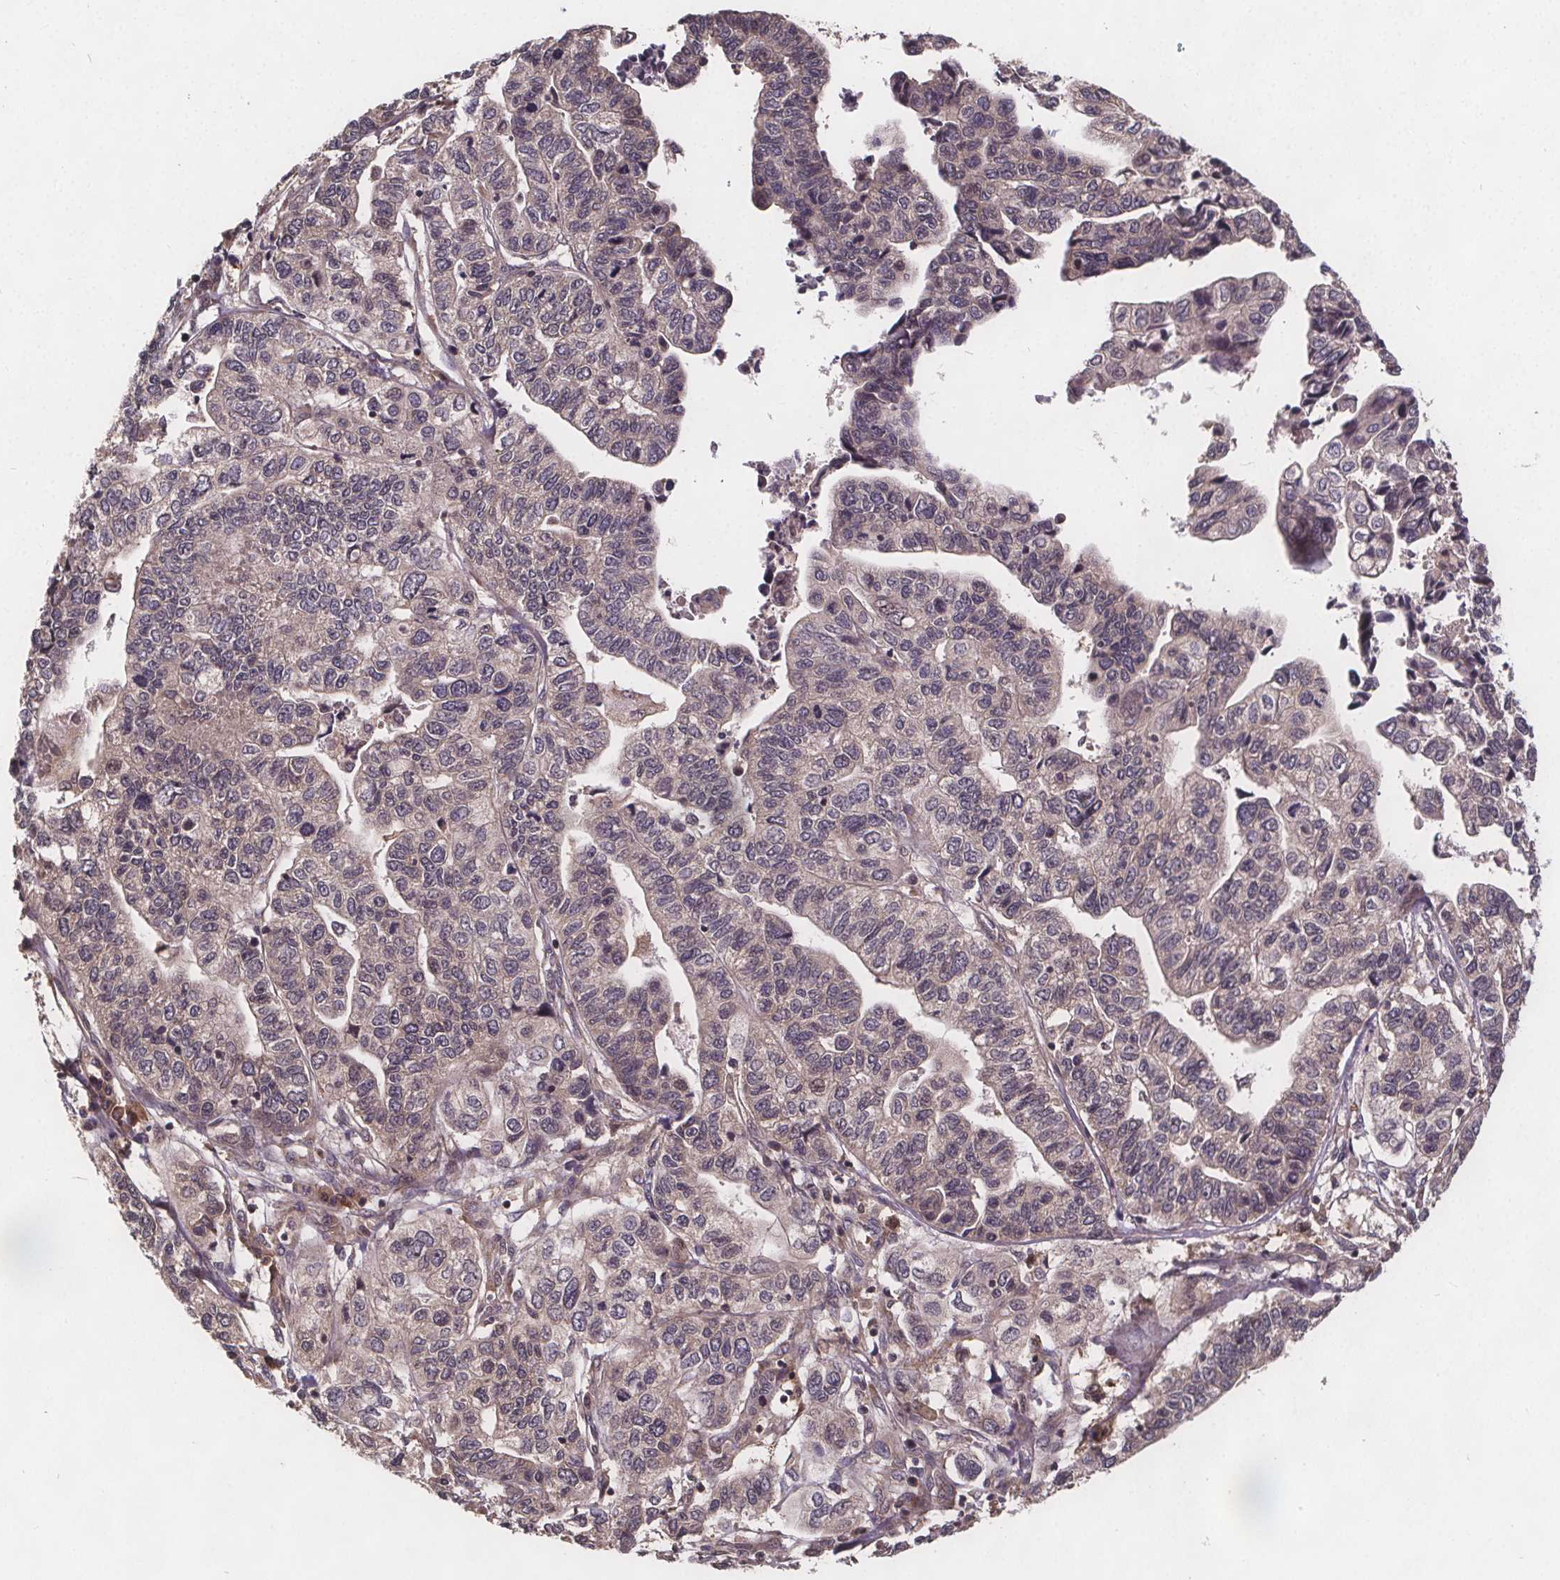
{"staining": {"intensity": "negative", "quantity": "none", "location": "none"}, "tissue": "stomach cancer", "cell_type": "Tumor cells", "image_type": "cancer", "snomed": [{"axis": "morphology", "description": "Adenocarcinoma, NOS"}, {"axis": "topography", "description": "Stomach, upper"}], "caption": "Immunohistochemistry micrograph of neoplastic tissue: human stomach cancer stained with DAB (3,3'-diaminobenzidine) reveals no significant protein staining in tumor cells.", "gene": "USP9X", "patient": {"sex": "female", "age": 67}}